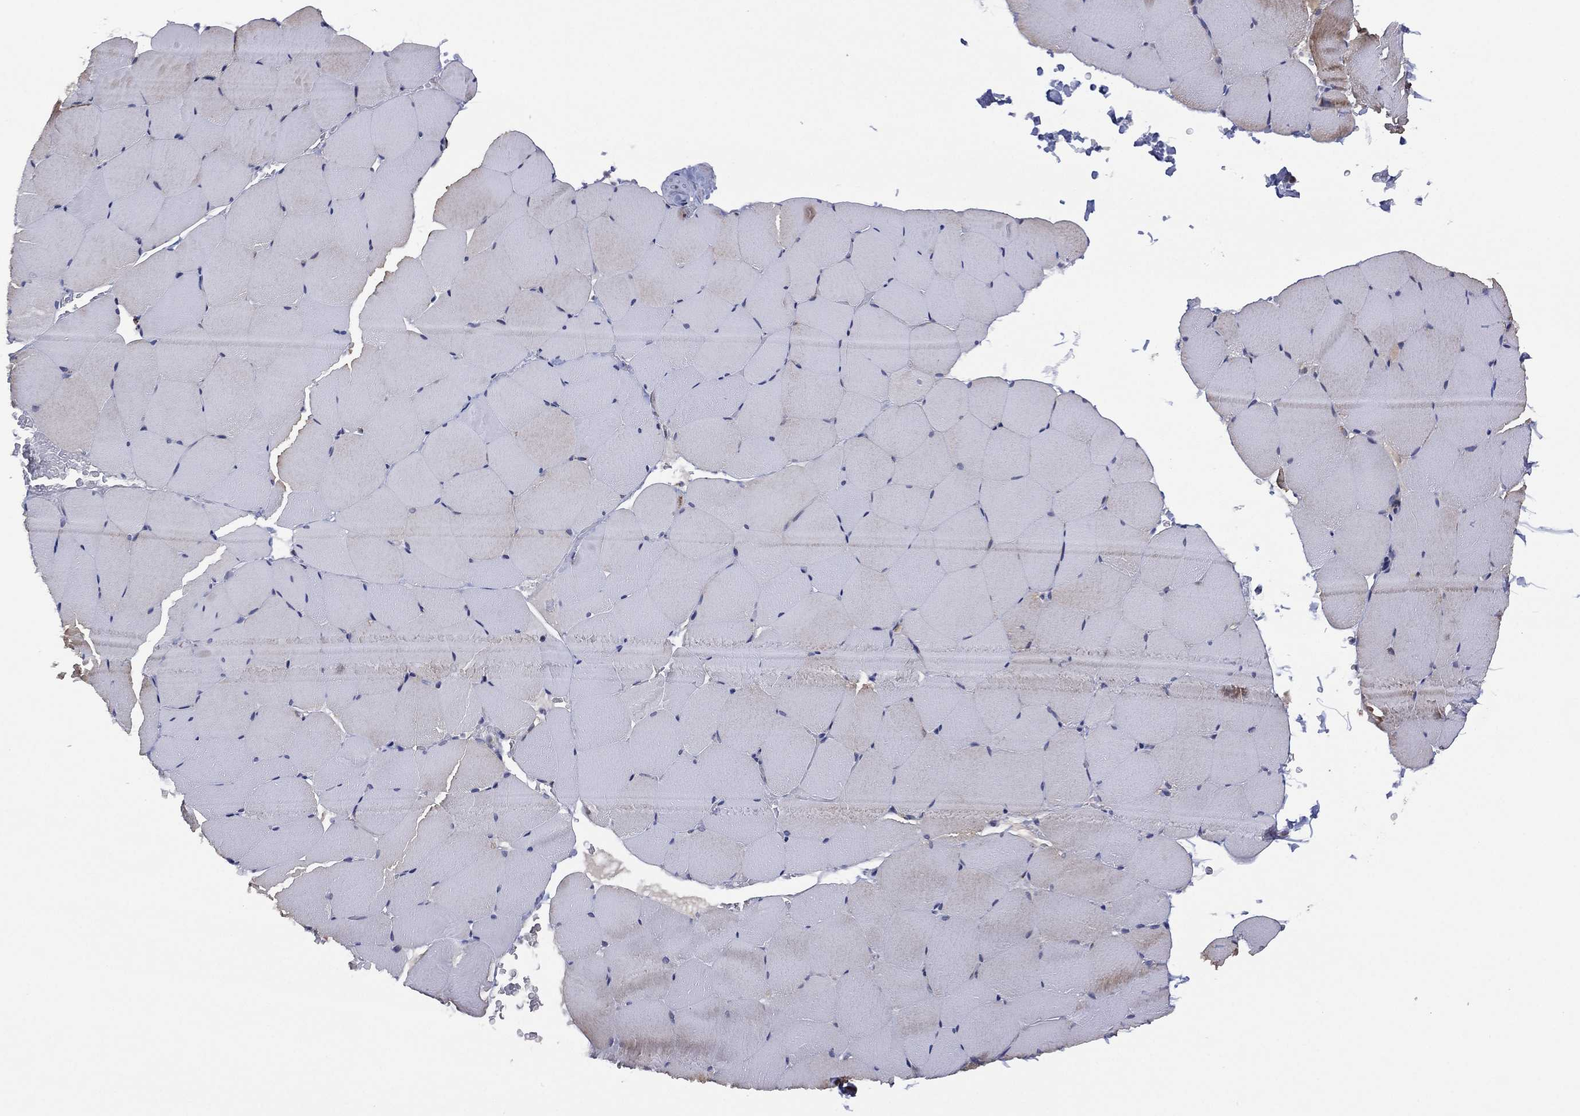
{"staining": {"intensity": "moderate", "quantity": "<25%", "location": "cytoplasmic/membranous"}, "tissue": "skeletal muscle", "cell_type": "Myocytes", "image_type": "normal", "snomed": [{"axis": "morphology", "description": "Normal tissue, NOS"}, {"axis": "topography", "description": "Skeletal muscle"}], "caption": "IHC of unremarkable skeletal muscle shows low levels of moderate cytoplasmic/membranous positivity in approximately <25% of myocytes.", "gene": "PPP2R5A", "patient": {"sex": "female", "age": 37}}